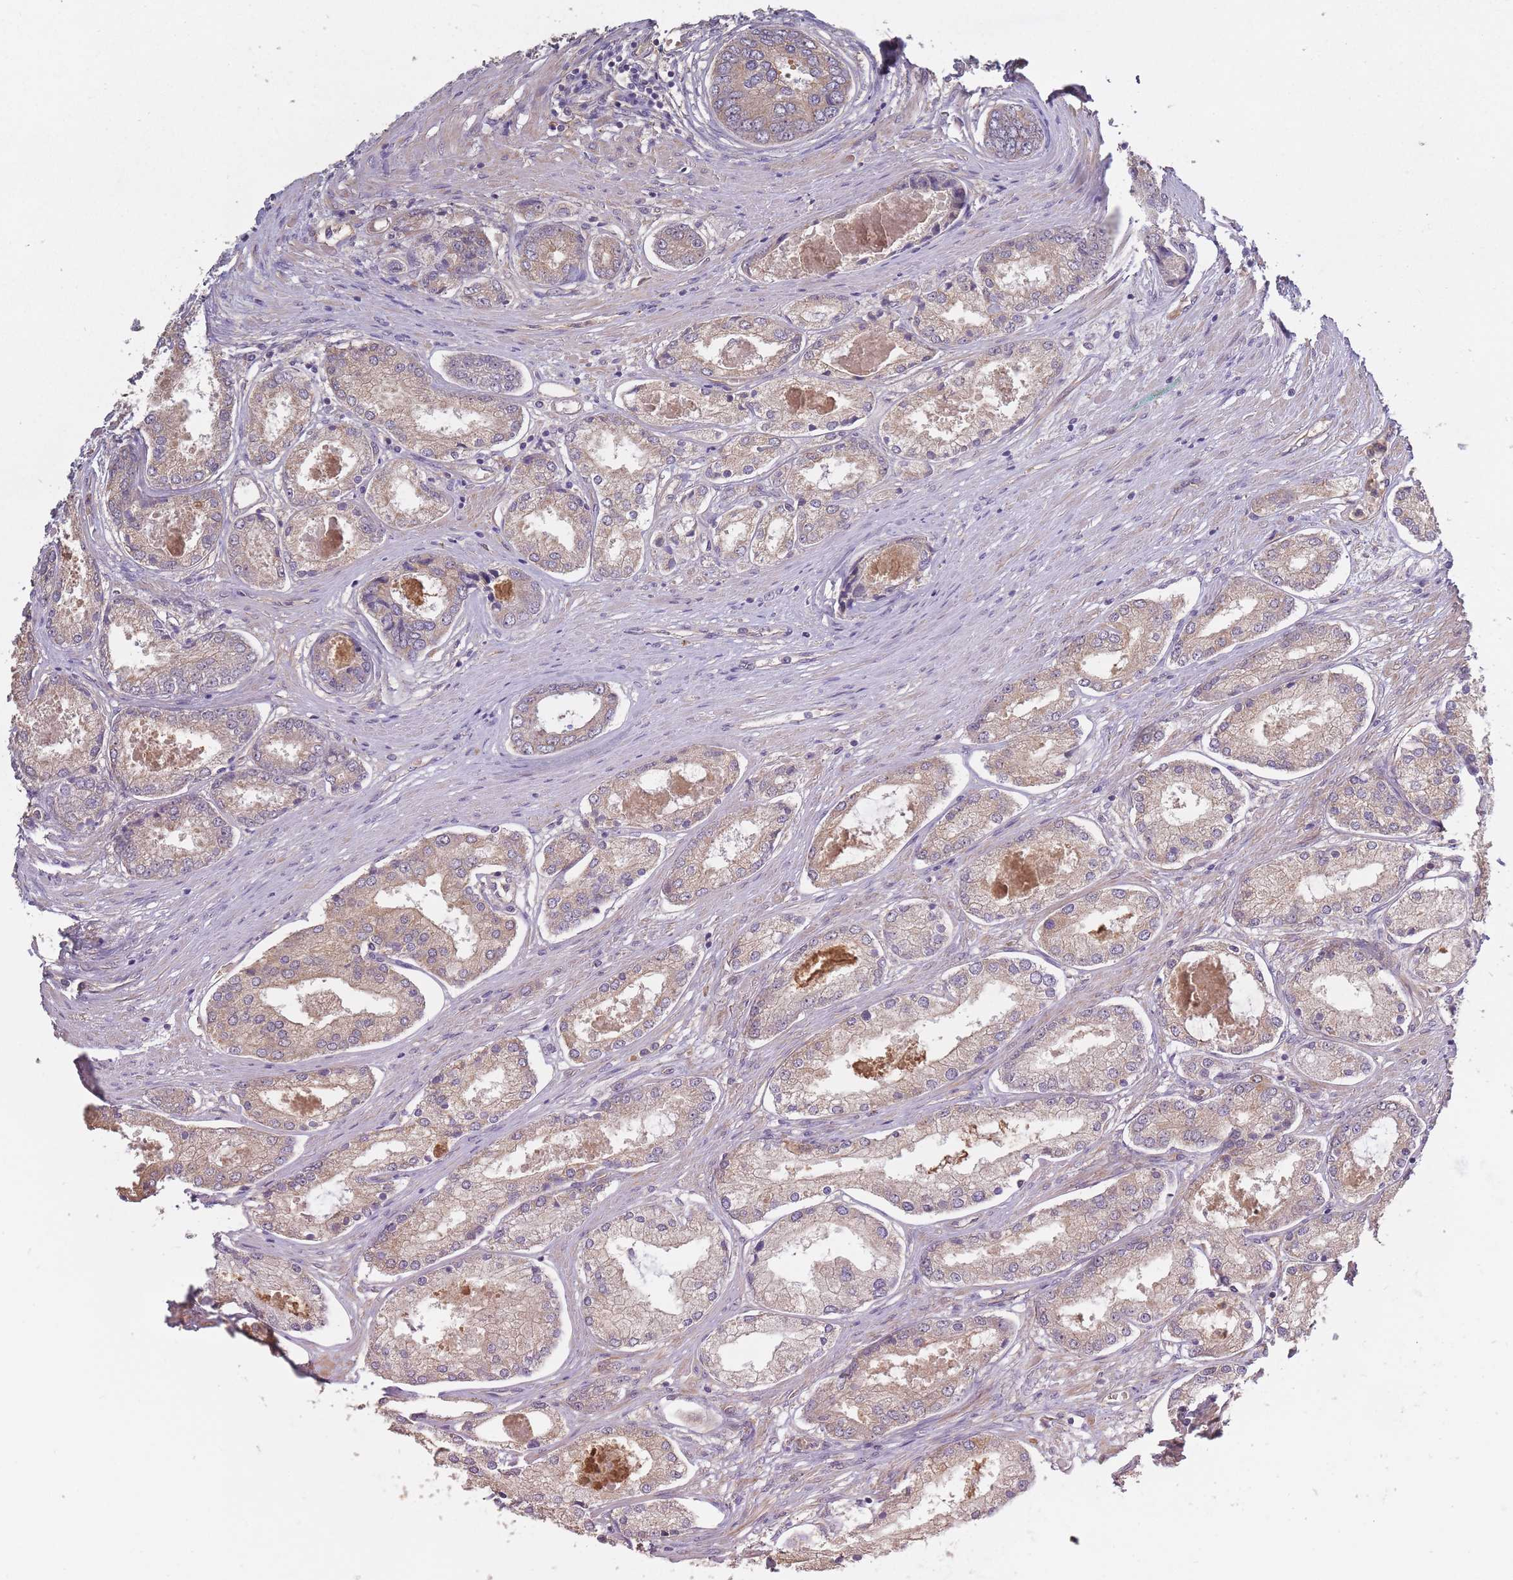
{"staining": {"intensity": "weak", "quantity": ">75%", "location": "cytoplasmic/membranous"}, "tissue": "prostate cancer", "cell_type": "Tumor cells", "image_type": "cancer", "snomed": [{"axis": "morphology", "description": "Adenocarcinoma, Low grade"}, {"axis": "topography", "description": "Prostate"}], "caption": "Brown immunohistochemical staining in human prostate cancer displays weak cytoplasmic/membranous expression in approximately >75% of tumor cells.", "gene": "KIAA1755", "patient": {"sex": "male", "age": 68}}